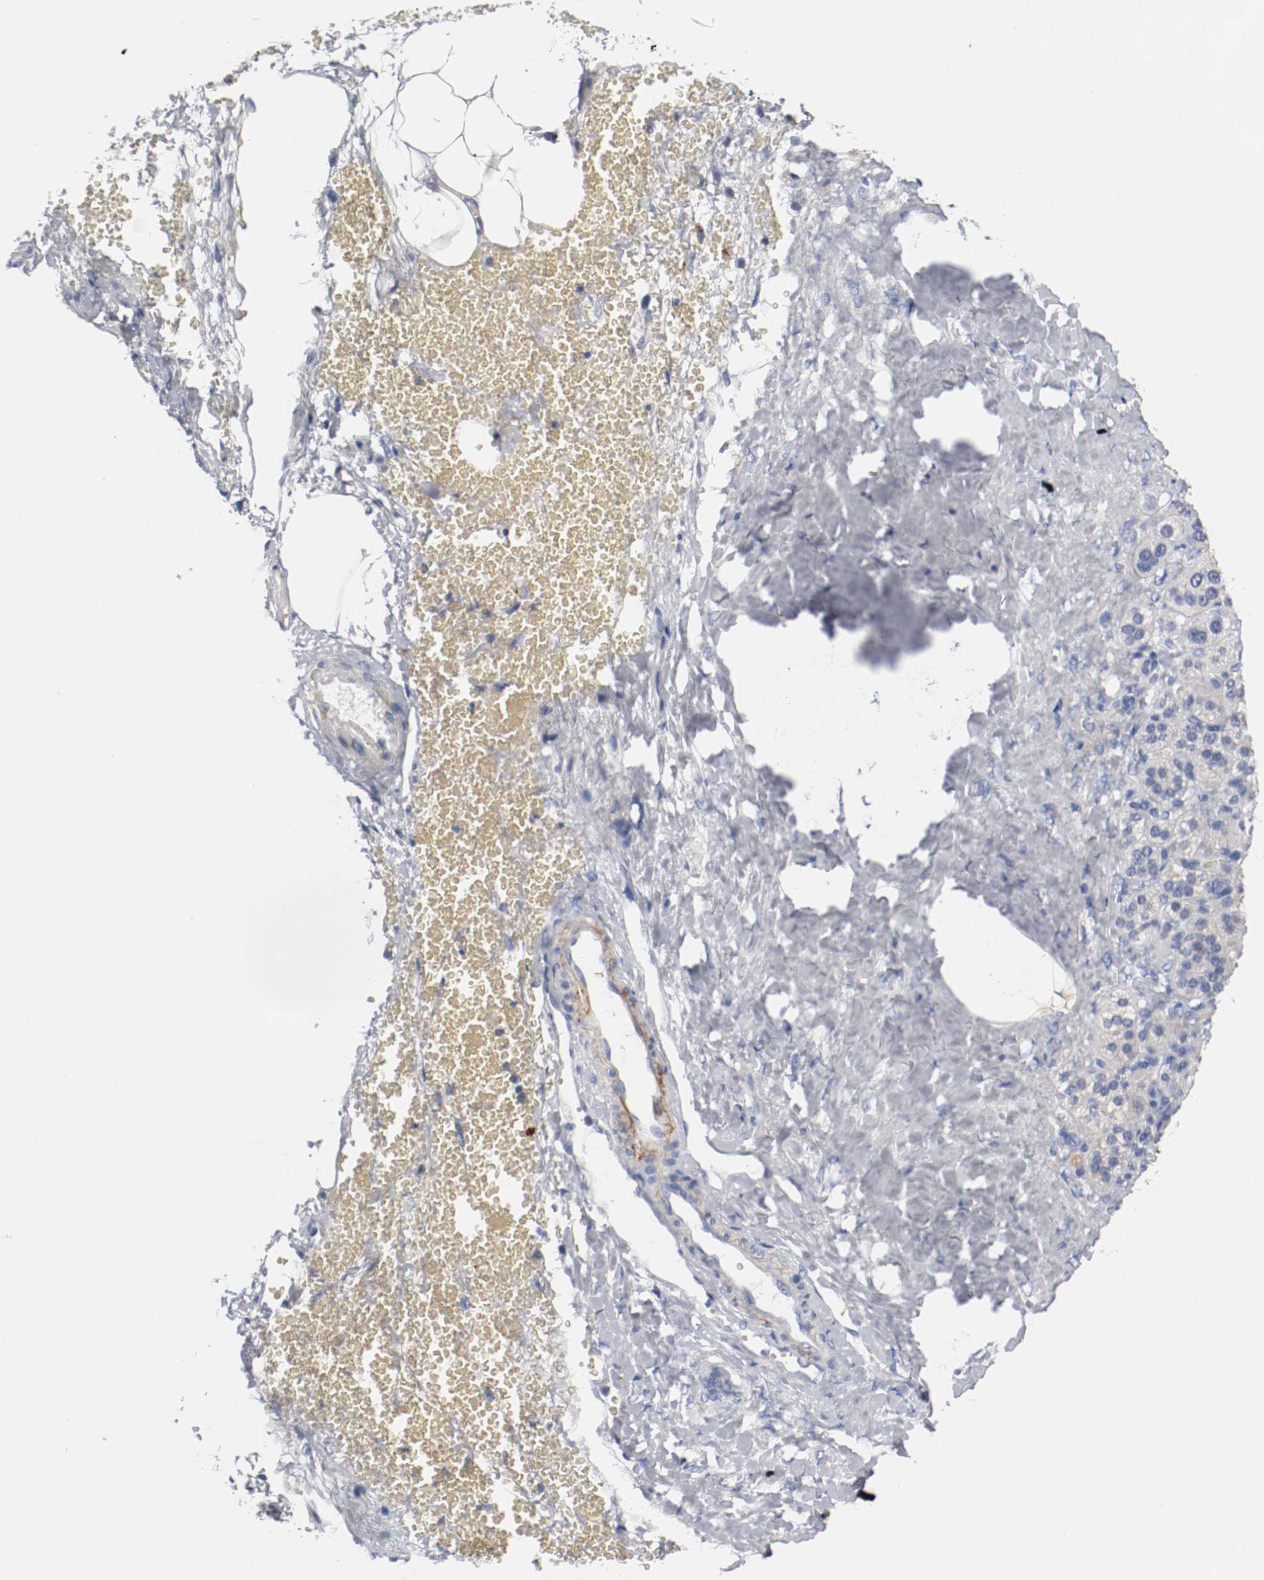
{"staining": {"intensity": "weak", "quantity": "25%-75%", "location": "cytoplasmic/membranous"}, "tissue": "adrenal gland", "cell_type": "Glandular cells", "image_type": "normal", "snomed": [{"axis": "morphology", "description": "Normal tissue, NOS"}, {"axis": "topography", "description": "Adrenal gland"}], "caption": "Glandular cells reveal low levels of weak cytoplasmic/membranous positivity in about 25%-75% of cells in benign human adrenal gland.", "gene": "TNC", "patient": {"sex": "female", "age": 71}}